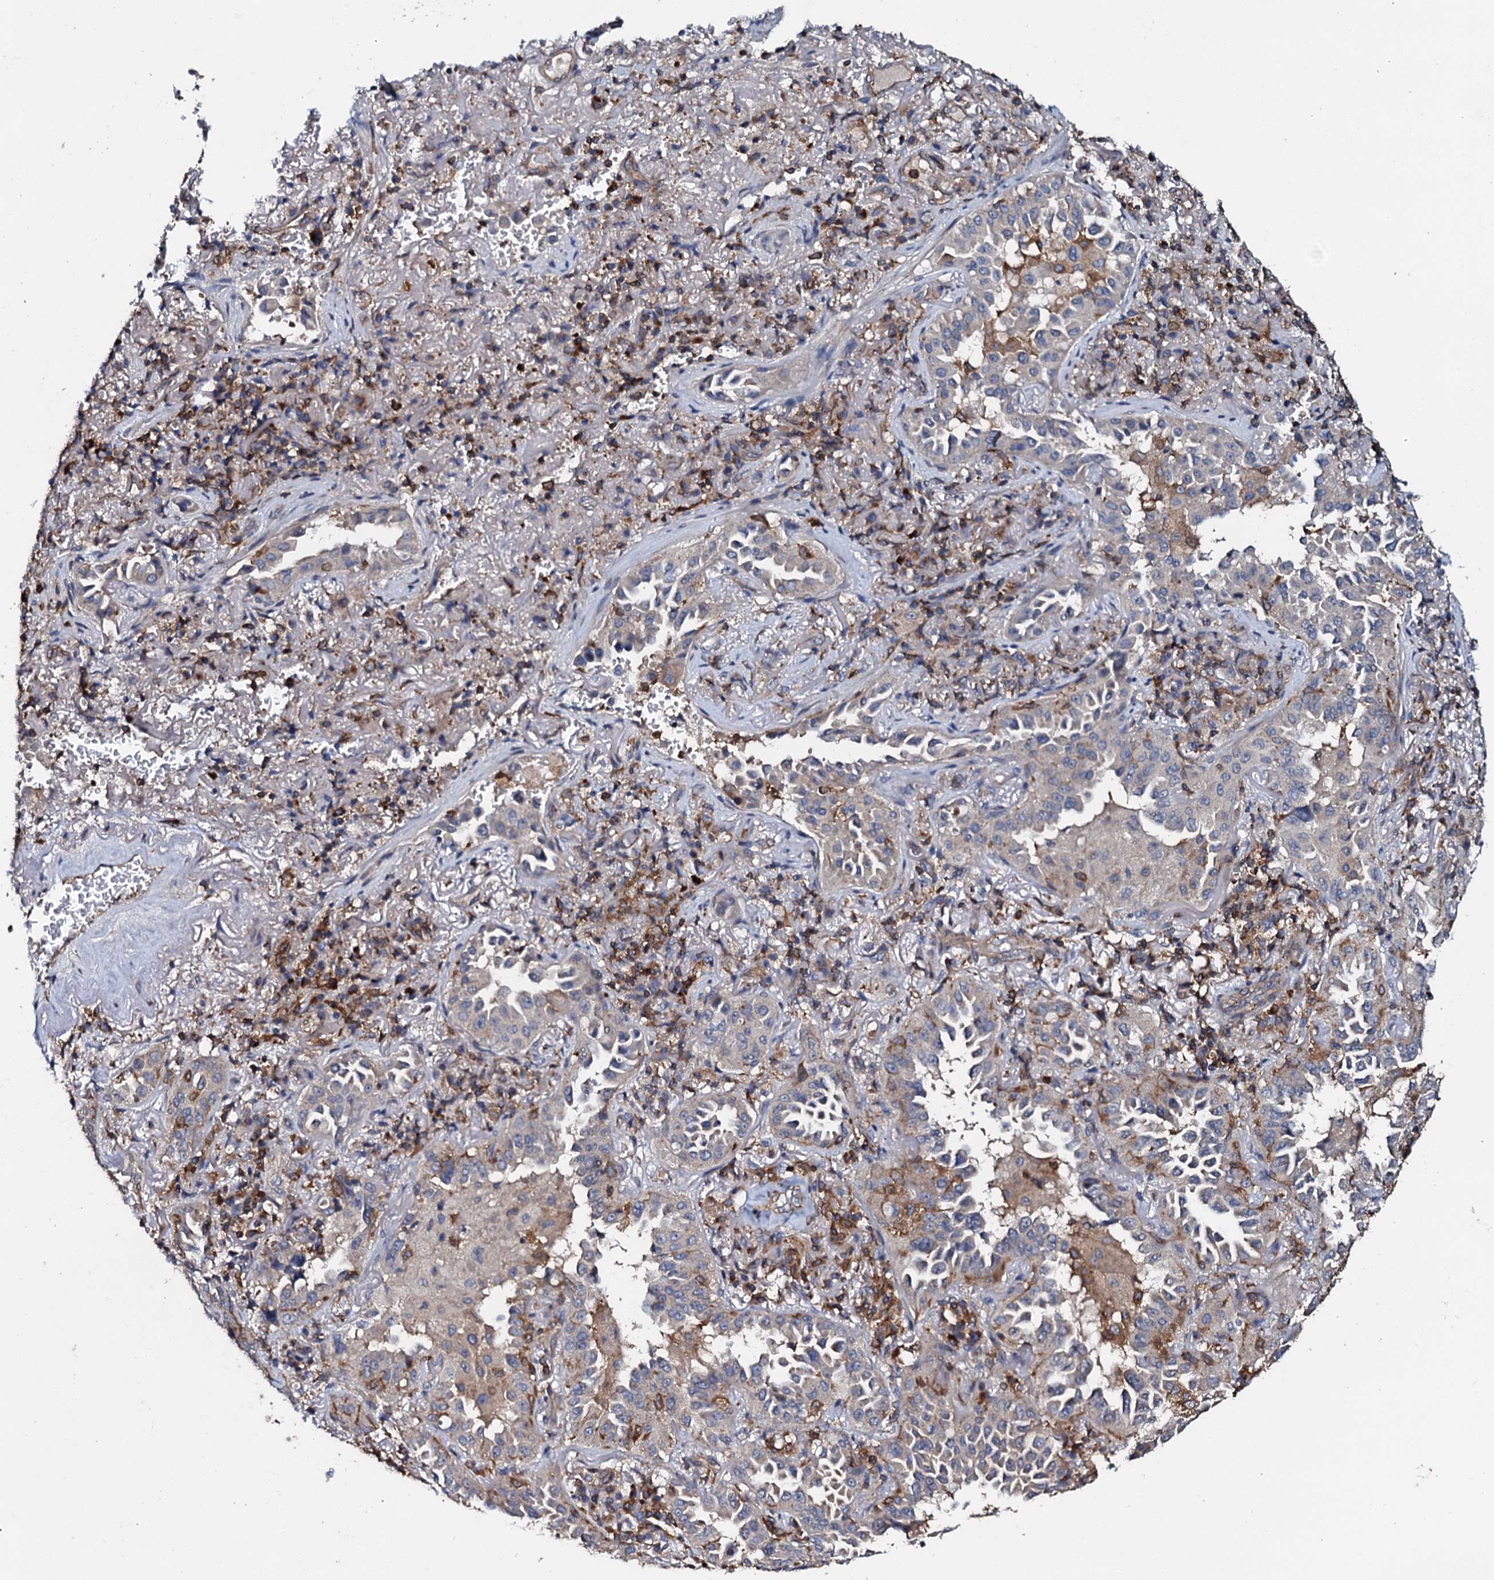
{"staining": {"intensity": "weak", "quantity": "<25%", "location": "cytoplasmic/membranous"}, "tissue": "lung cancer", "cell_type": "Tumor cells", "image_type": "cancer", "snomed": [{"axis": "morphology", "description": "Adenocarcinoma, NOS"}, {"axis": "topography", "description": "Lung"}], "caption": "There is no significant expression in tumor cells of lung cancer.", "gene": "GRK2", "patient": {"sex": "female", "age": 69}}